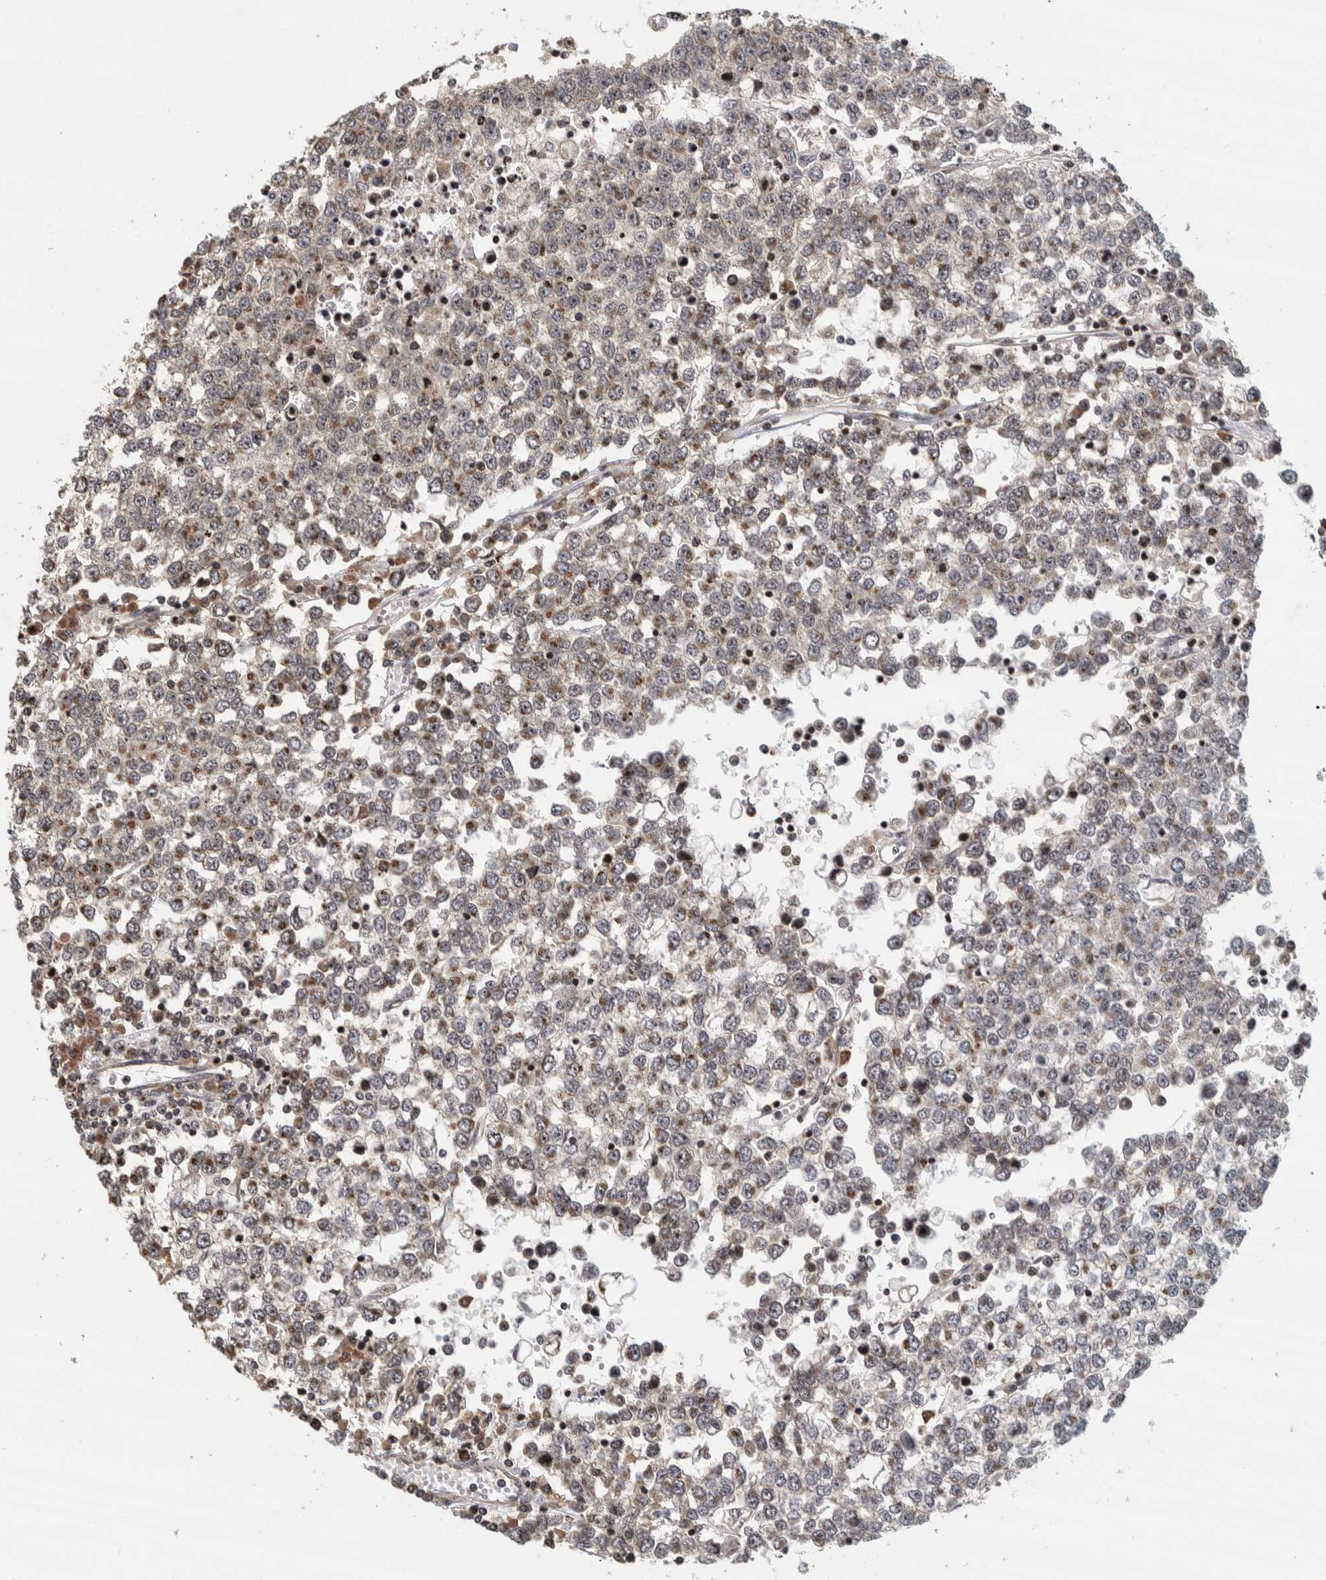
{"staining": {"intensity": "weak", "quantity": "<25%", "location": "cytoplasmic/membranous"}, "tissue": "testis cancer", "cell_type": "Tumor cells", "image_type": "cancer", "snomed": [{"axis": "morphology", "description": "Seminoma, NOS"}, {"axis": "topography", "description": "Testis"}], "caption": "This is an immunohistochemistry histopathology image of testis seminoma. There is no expression in tumor cells.", "gene": "CCDC182", "patient": {"sex": "male", "age": 65}}